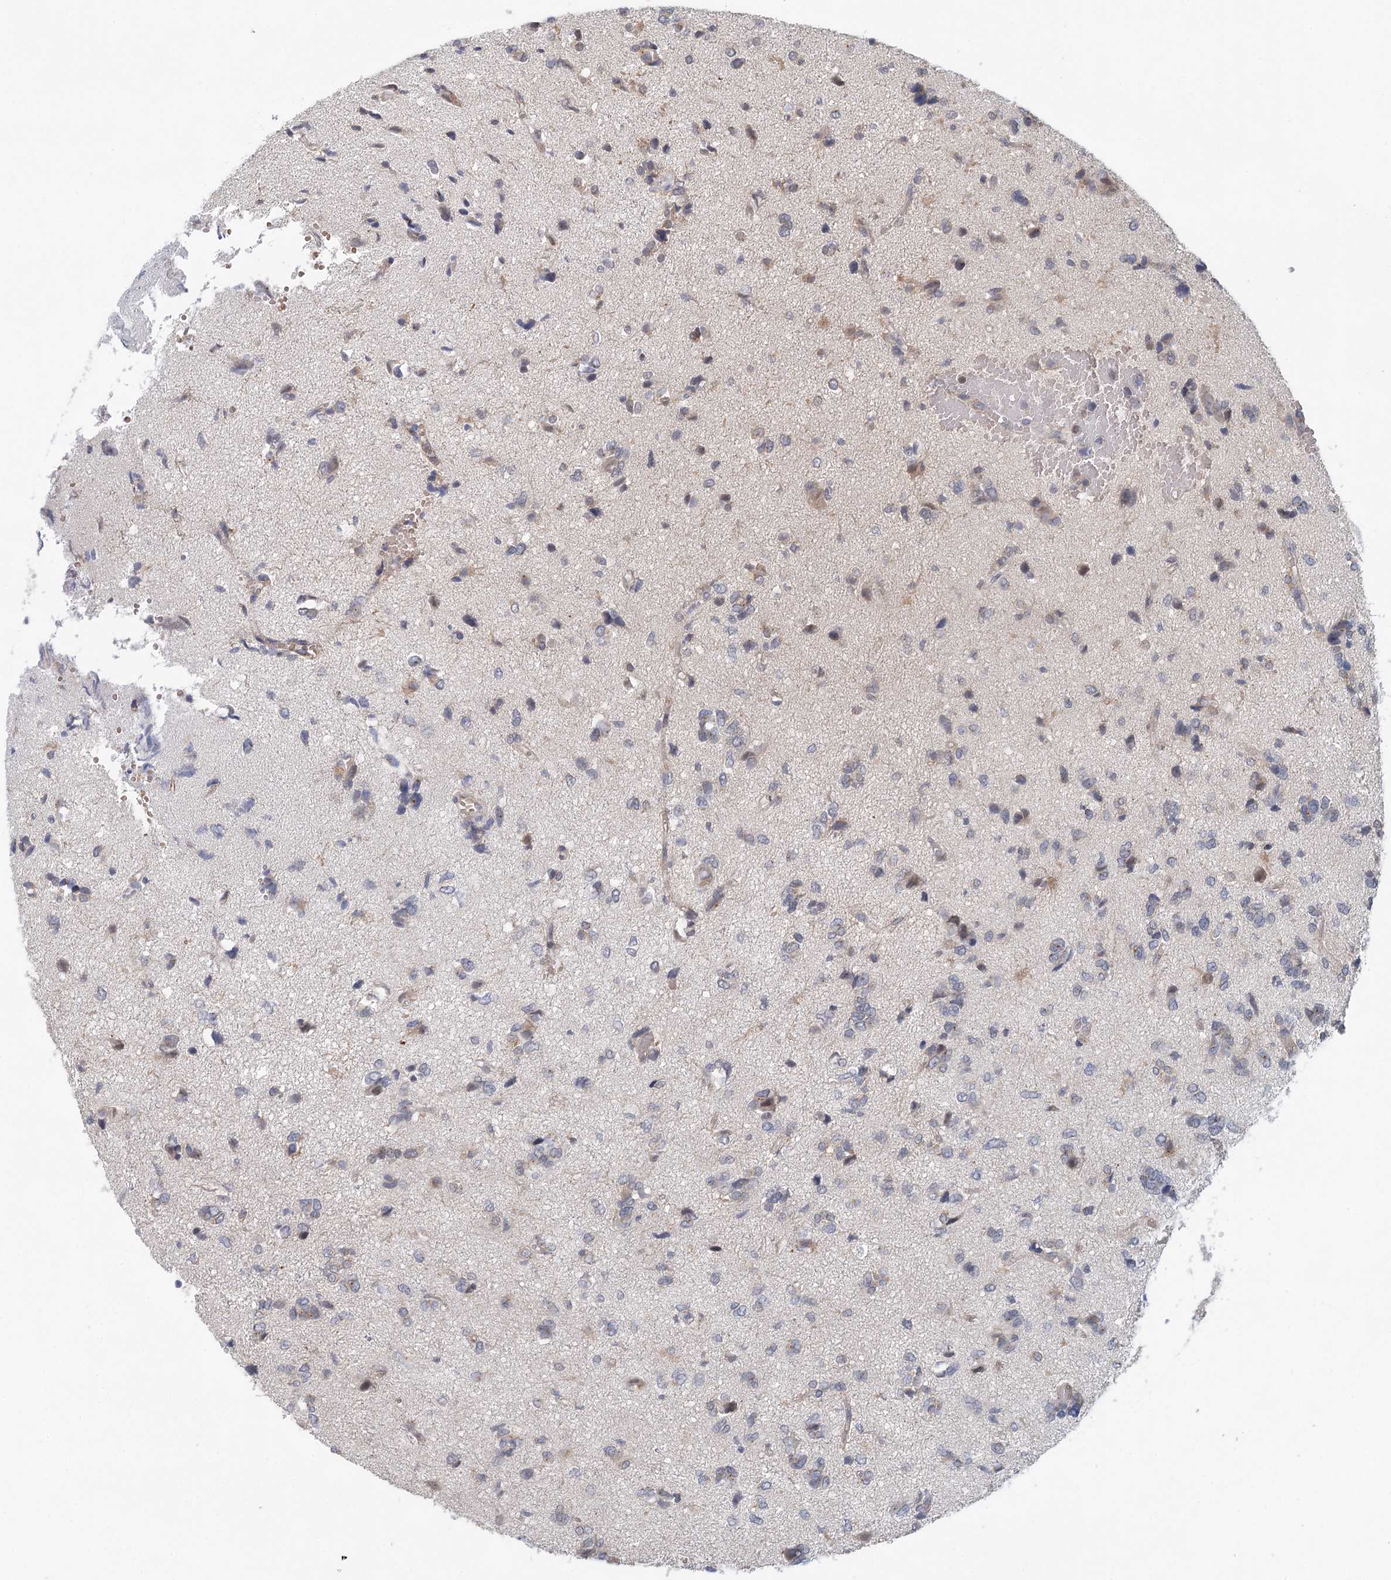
{"staining": {"intensity": "weak", "quantity": "<25%", "location": "cytoplasmic/membranous"}, "tissue": "glioma", "cell_type": "Tumor cells", "image_type": "cancer", "snomed": [{"axis": "morphology", "description": "Glioma, malignant, High grade"}, {"axis": "topography", "description": "Brain"}], "caption": "Immunohistochemistry image of human glioma stained for a protein (brown), which displays no expression in tumor cells.", "gene": "BLTP1", "patient": {"sex": "female", "age": 59}}